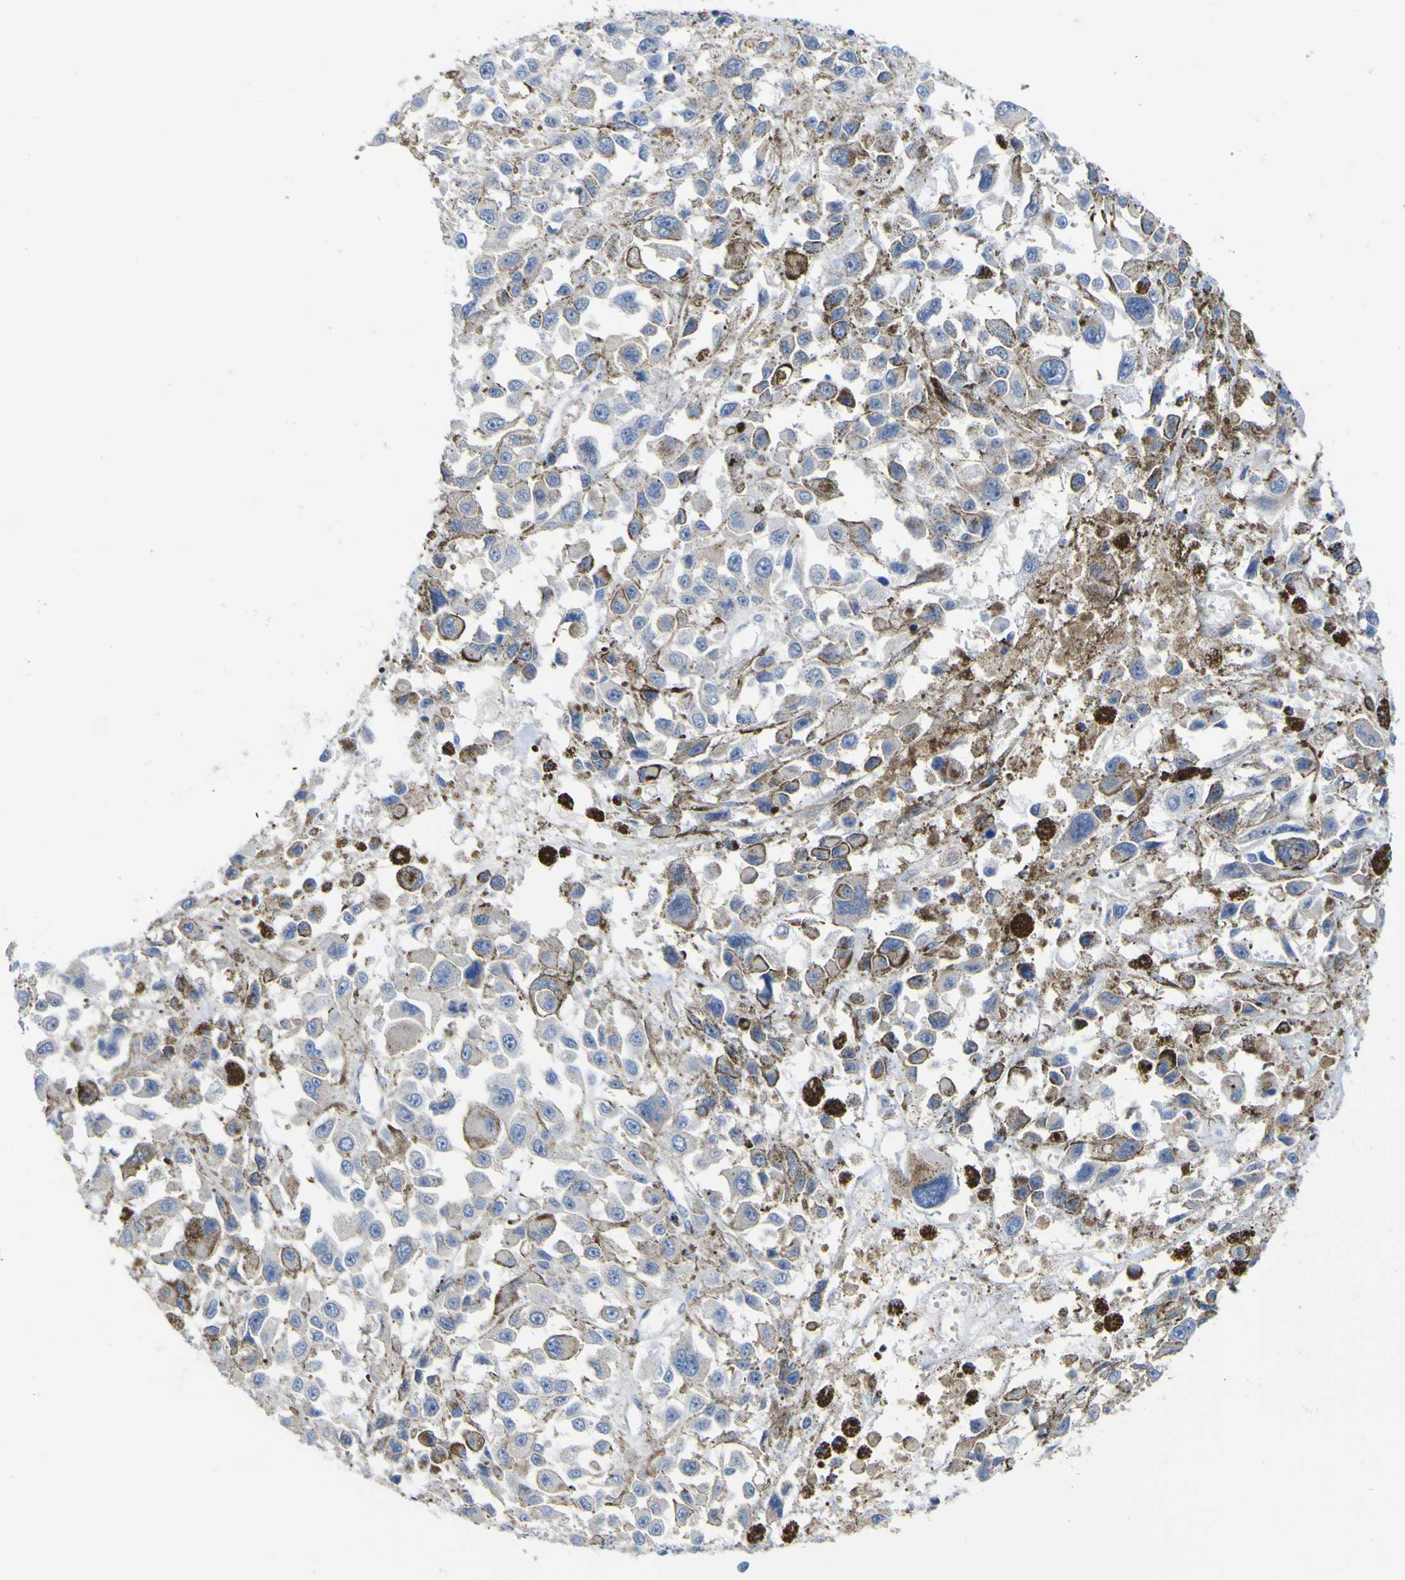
{"staining": {"intensity": "negative", "quantity": "none", "location": "none"}, "tissue": "melanoma", "cell_type": "Tumor cells", "image_type": "cancer", "snomed": [{"axis": "morphology", "description": "Malignant melanoma, Metastatic site"}, {"axis": "topography", "description": "Lymph node"}], "caption": "High magnification brightfield microscopy of malignant melanoma (metastatic site) stained with DAB (3,3'-diaminobenzidine) (brown) and counterstained with hematoxylin (blue): tumor cells show no significant staining.", "gene": "PTPRF", "patient": {"sex": "male", "age": 59}}